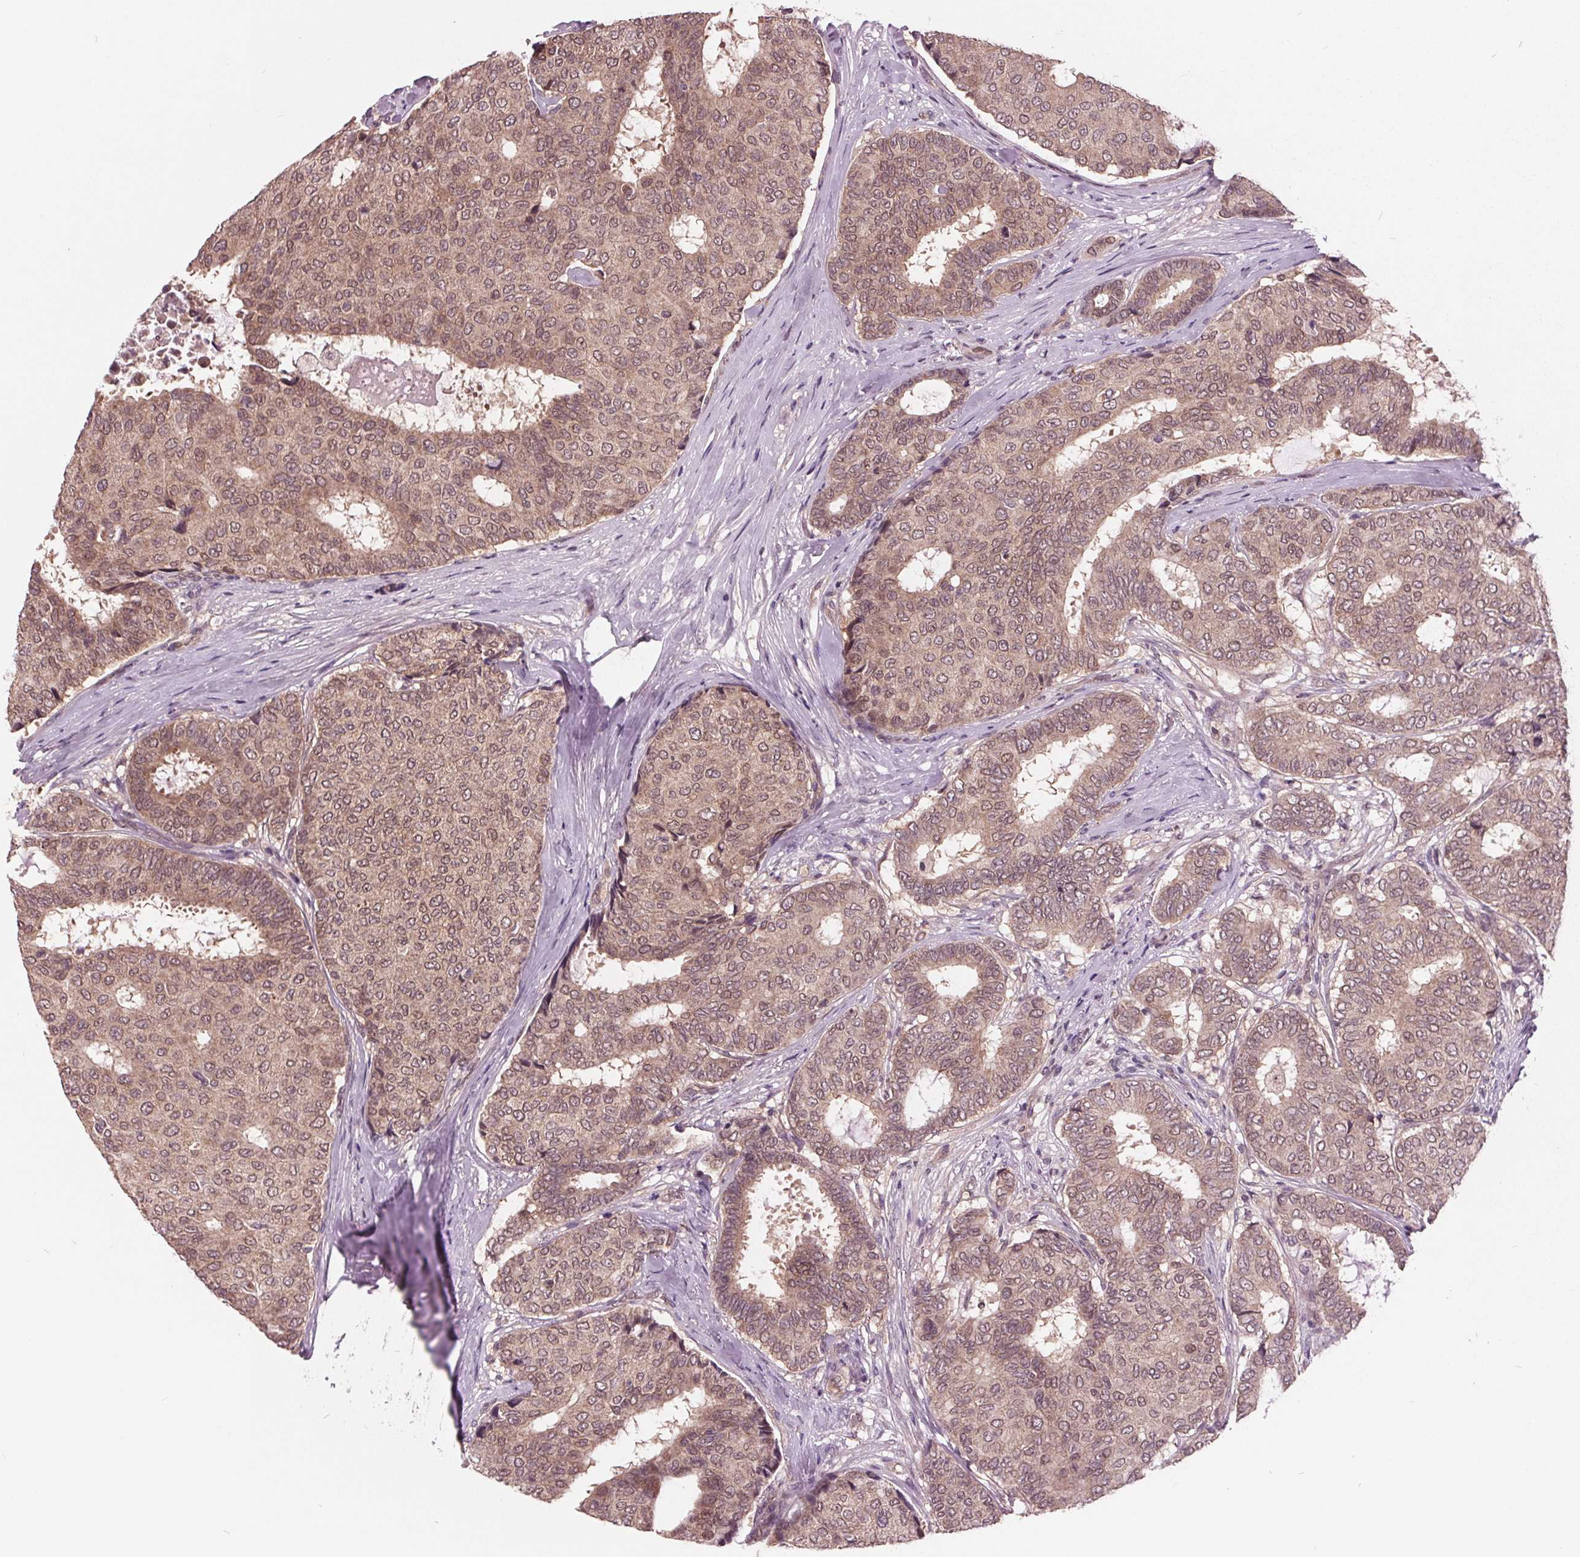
{"staining": {"intensity": "moderate", "quantity": ">75%", "location": "cytoplasmic/membranous,nuclear"}, "tissue": "breast cancer", "cell_type": "Tumor cells", "image_type": "cancer", "snomed": [{"axis": "morphology", "description": "Duct carcinoma"}, {"axis": "topography", "description": "Breast"}], "caption": "Human breast infiltrating ductal carcinoma stained with a protein marker reveals moderate staining in tumor cells.", "gene": "MAPK8", "patient": {"sex": "female", "age": 75}}